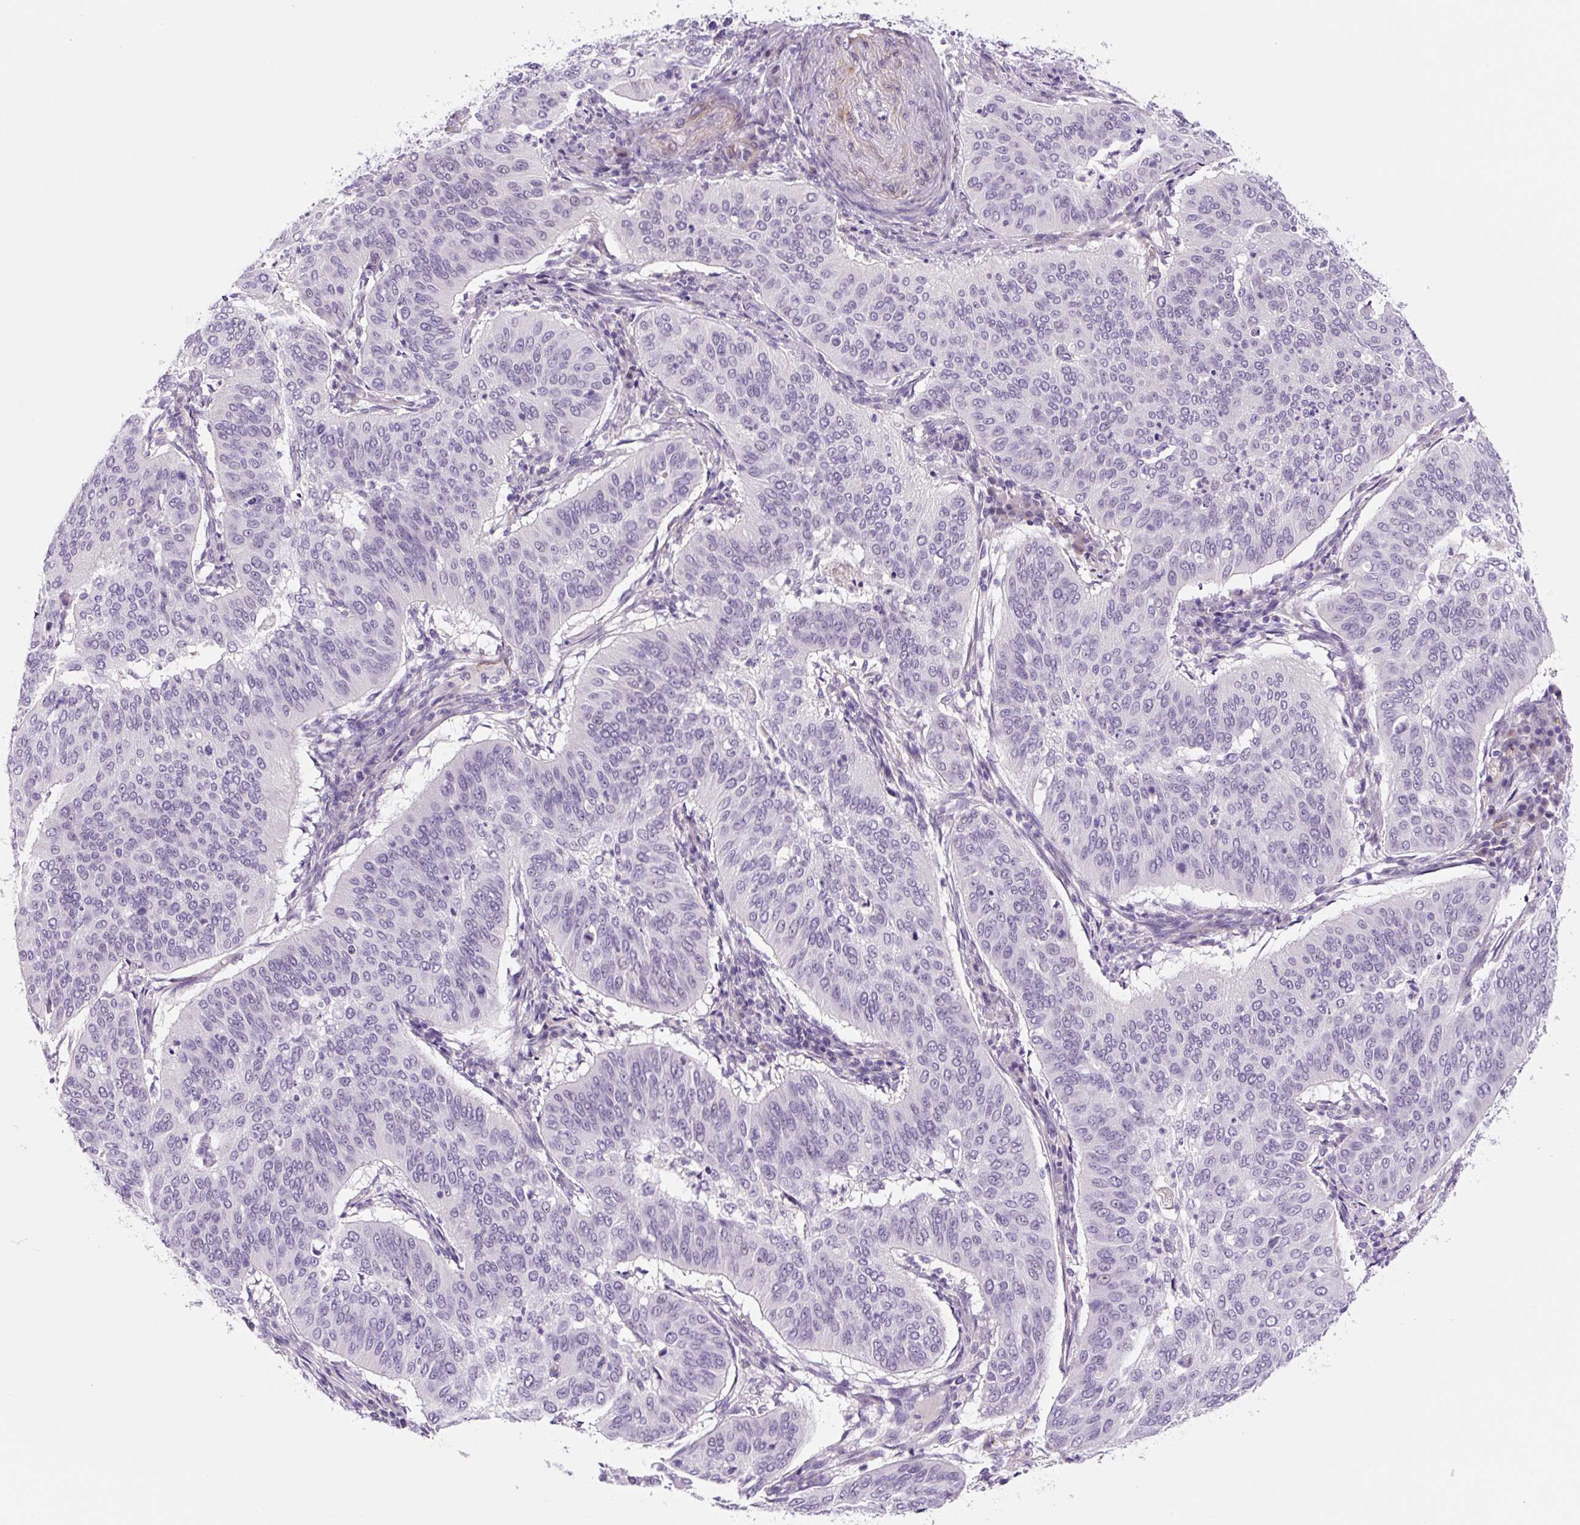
{"staining": {"intensity": "negative", "quantity": "none", "location": "none"}, "tissue": "cervical cancer", "cell_type": "Tumor cells", "image_type": "cancer", "snomed": [{"axis": "morphology", "description": "Normal tissue, NOS"}, {"axis": "morphology", "description": "Squamous cell carcinoma, NOS"}, {"axis": "topography", "description": "Cervix"}], "caption": "Tumor cells are negative for protein expression in human cervical cancer (squamous cell carcinoma).", "gene": "CCL25", "patient": {"sex": "female", "age": 39}}